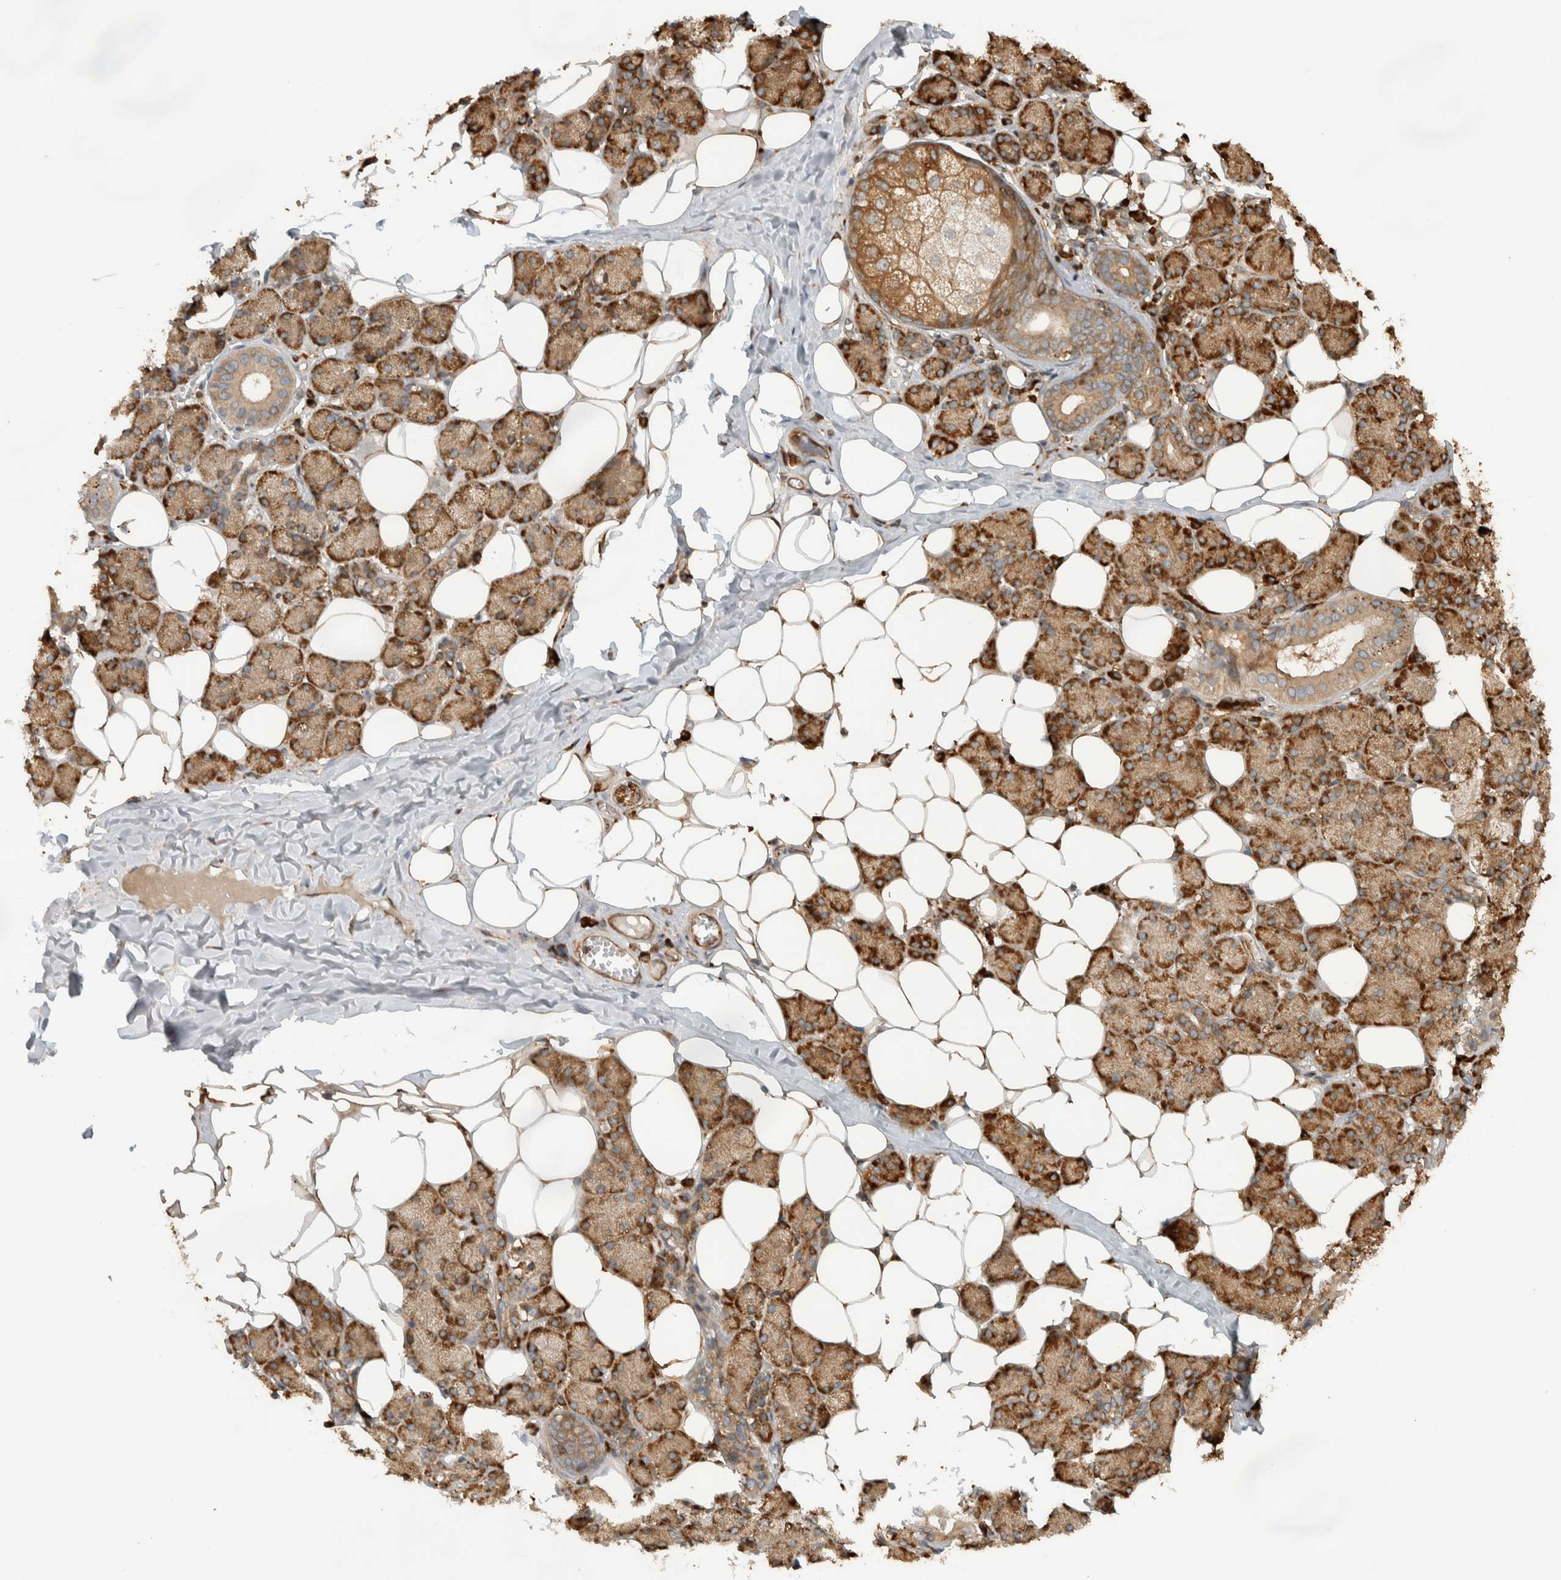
{"staining": {"intensity": "strong", "quantity": ">75%", "location": "cytoplasmic/membranous"}, "tissue": "salivary gland", "cell_type": "Glandular cells", "image_type": "normal", "snomed": [{"axis": "morphology", "description": "Normal tissue, NOS"}, {"axis": "topography", "description": "Salivary gland"}], "caption": "Immunohistochemistry (IHC) photomicrograph of benign salivary gland stained for a protein (brown), which displays high levels of strong cytoplasmic/membranous expression in about >75% of glandular cells.", "gene": "CNTROB", "patient": {"sex": "female", "age": 33}}